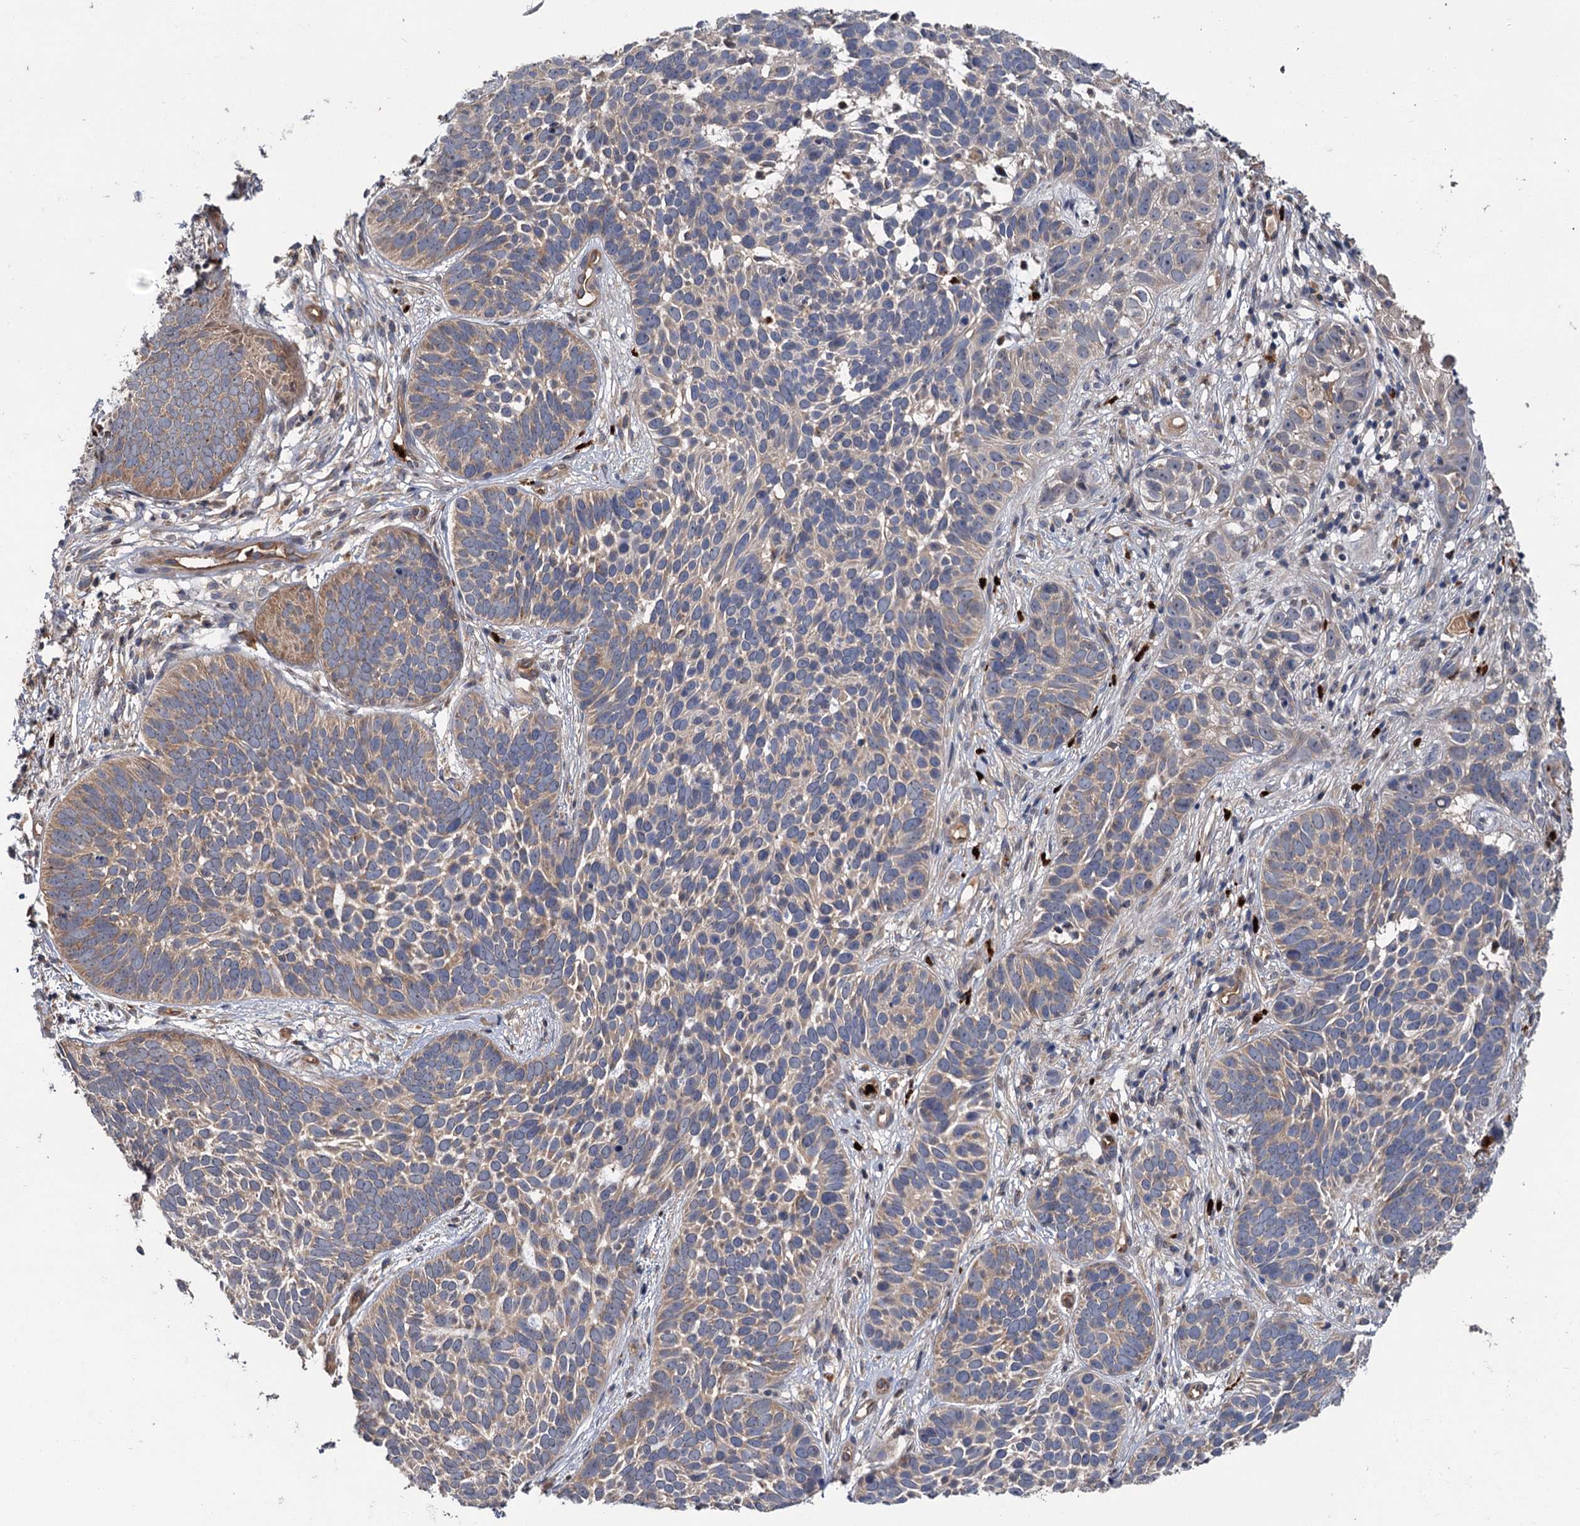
{"staining": {"intensity": "weak", "quantity": "25%-75%", "location": "cytoplasmic/membranous"}, "tissue": "skin cancer", "cell_type": "Tumor cells", "image_type": "cancer", "snomed": [{"axis": "morphology", "description": "Basal cell carcinoma"}, {"axis": "topography", "description": "Skin"}], "caption": "Immunohistochemical staining of skin cancer demonstrates weak cytoplasmic/membranous protein positivity in approximately 25%-75% of tumor cells.", "gene": "DYNC2H1", "patient": {"sex": "male", "age": 89}}